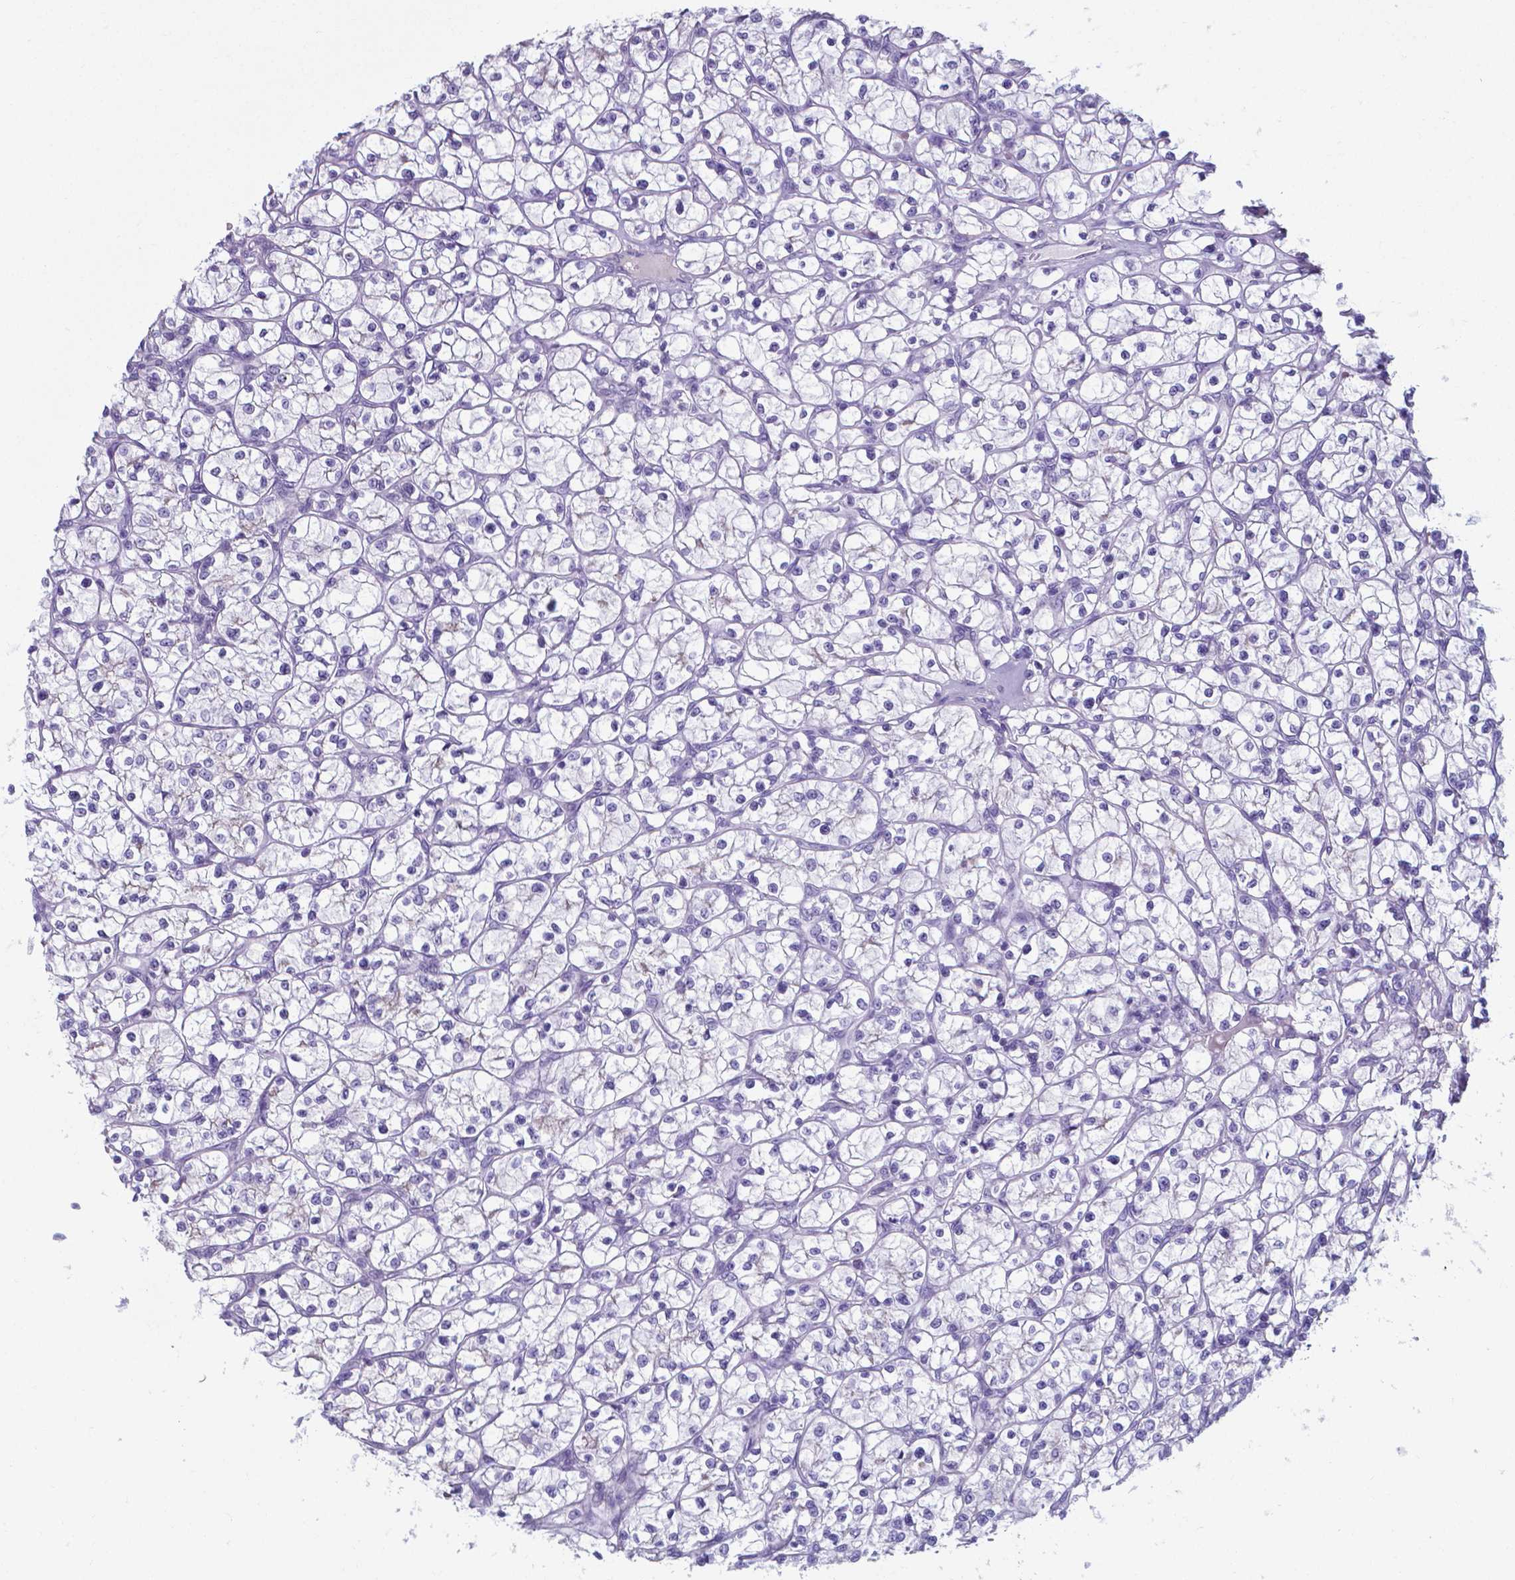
{"staining": {"intensity": "negative", "quantity": "none", "location": "none"}, "tissue": "renal cancer", "cell_type": "Tumor cells", "image_type": "cancer", "snomed": [{"axis": "morphology", "description": "Adenocarcinoma, NOS"}, {"axis": "topography", "description": "Kidney"}], "caption": "High power microscopy image of an IHC image of adenocarcinoma (renal), revealing no significant staining in tumor cells.", "gene": "AP5B1", "patient": {"sex": "female", "age": 64}}